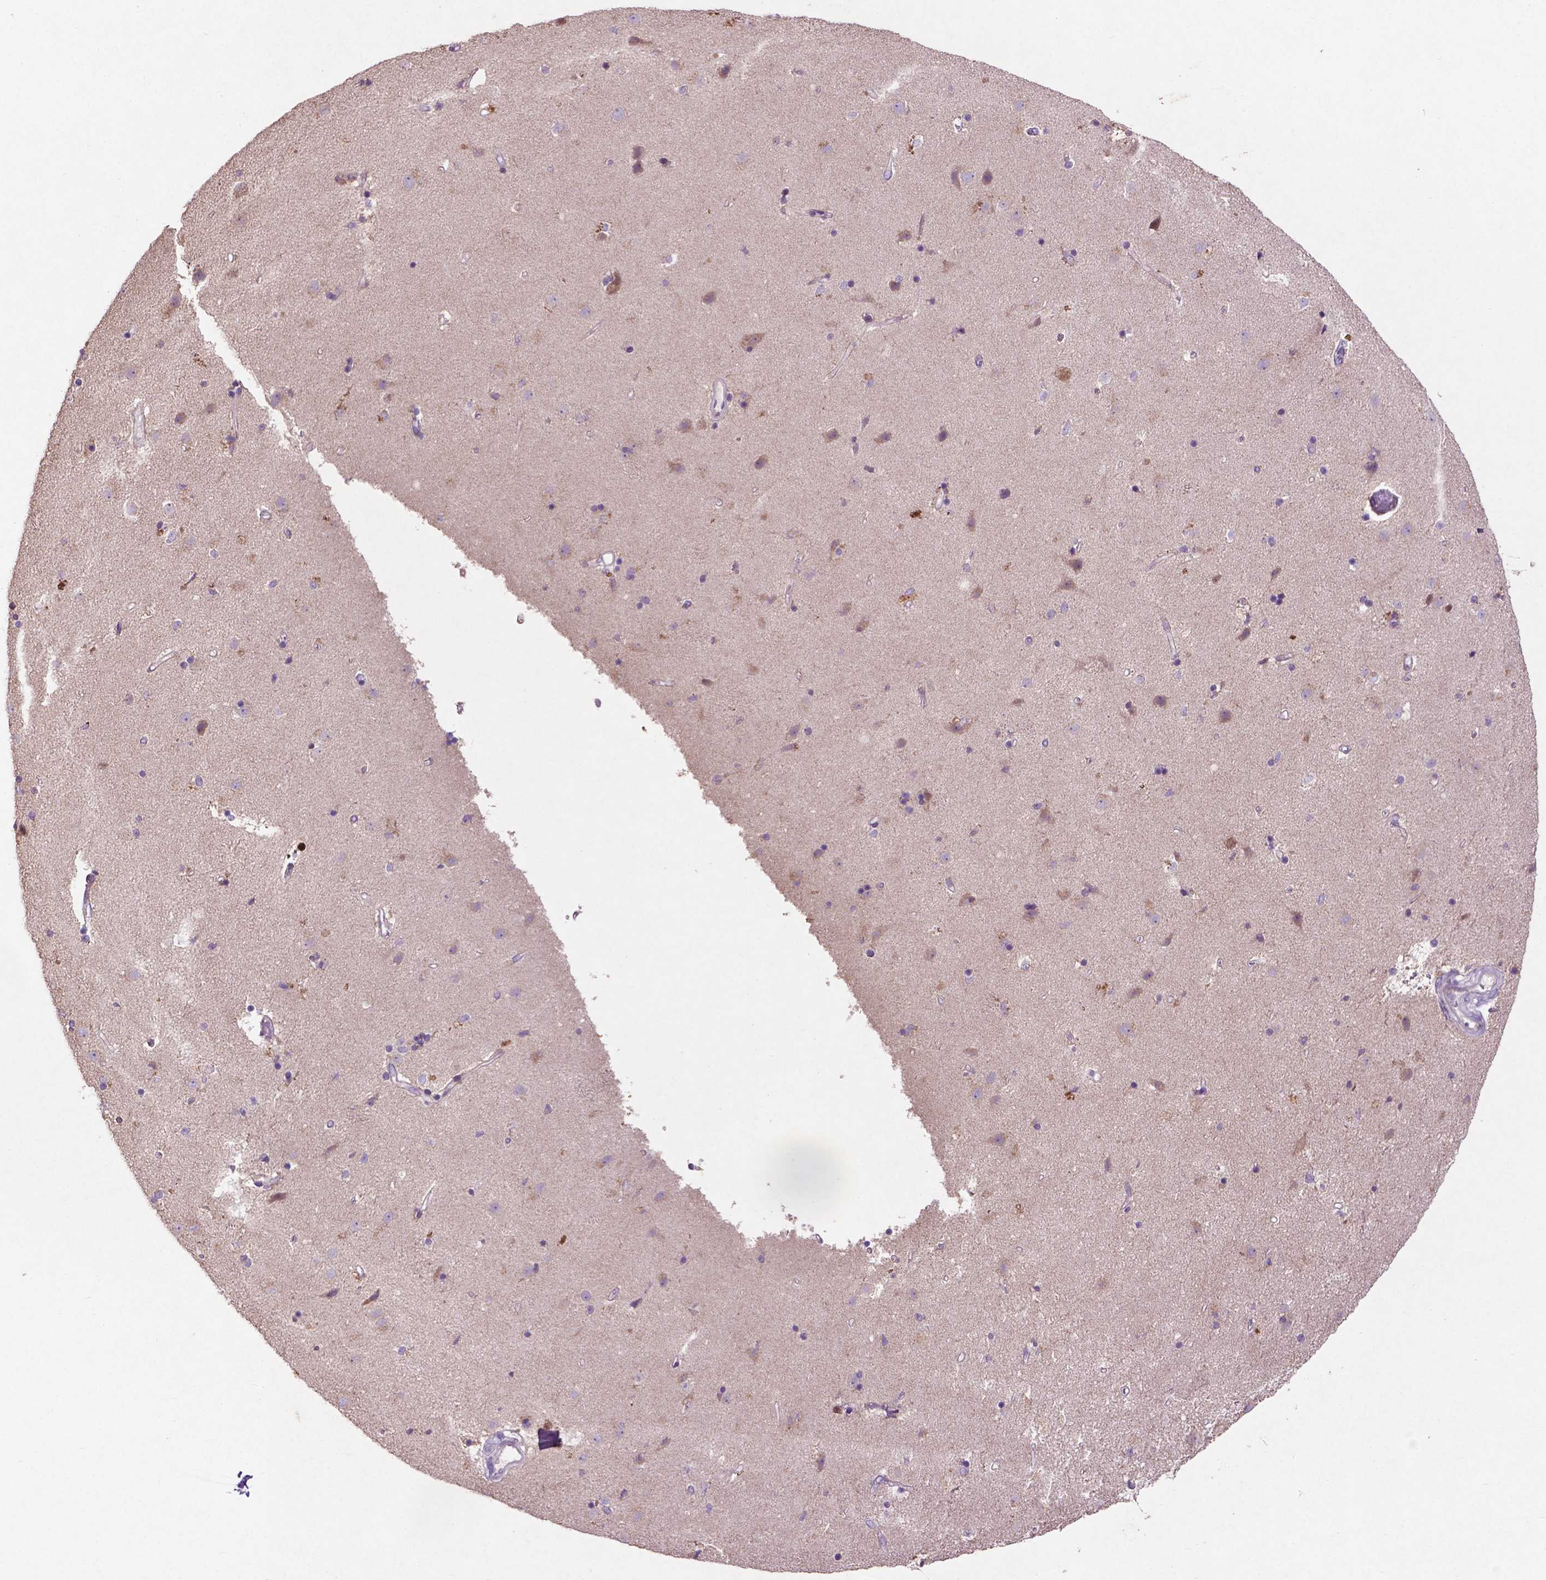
{"staining": {"intensity": "negative", "quantity": "none", "location": "none"}, "tissue": "caudate", "cell_type": "Glial cells", "image_type": "normal", "snomed": [{"axis": "morphology", "description": "Normal tissue, NOS"}, {"axis": "topography", "description": "Lateral ventricle wall"}], "caption": "An image of caudate stained for a protein exhibits no brown staining in glial cells.", "gene": "MBTPS1", "patient": {"sex": "female", "age": 71}}